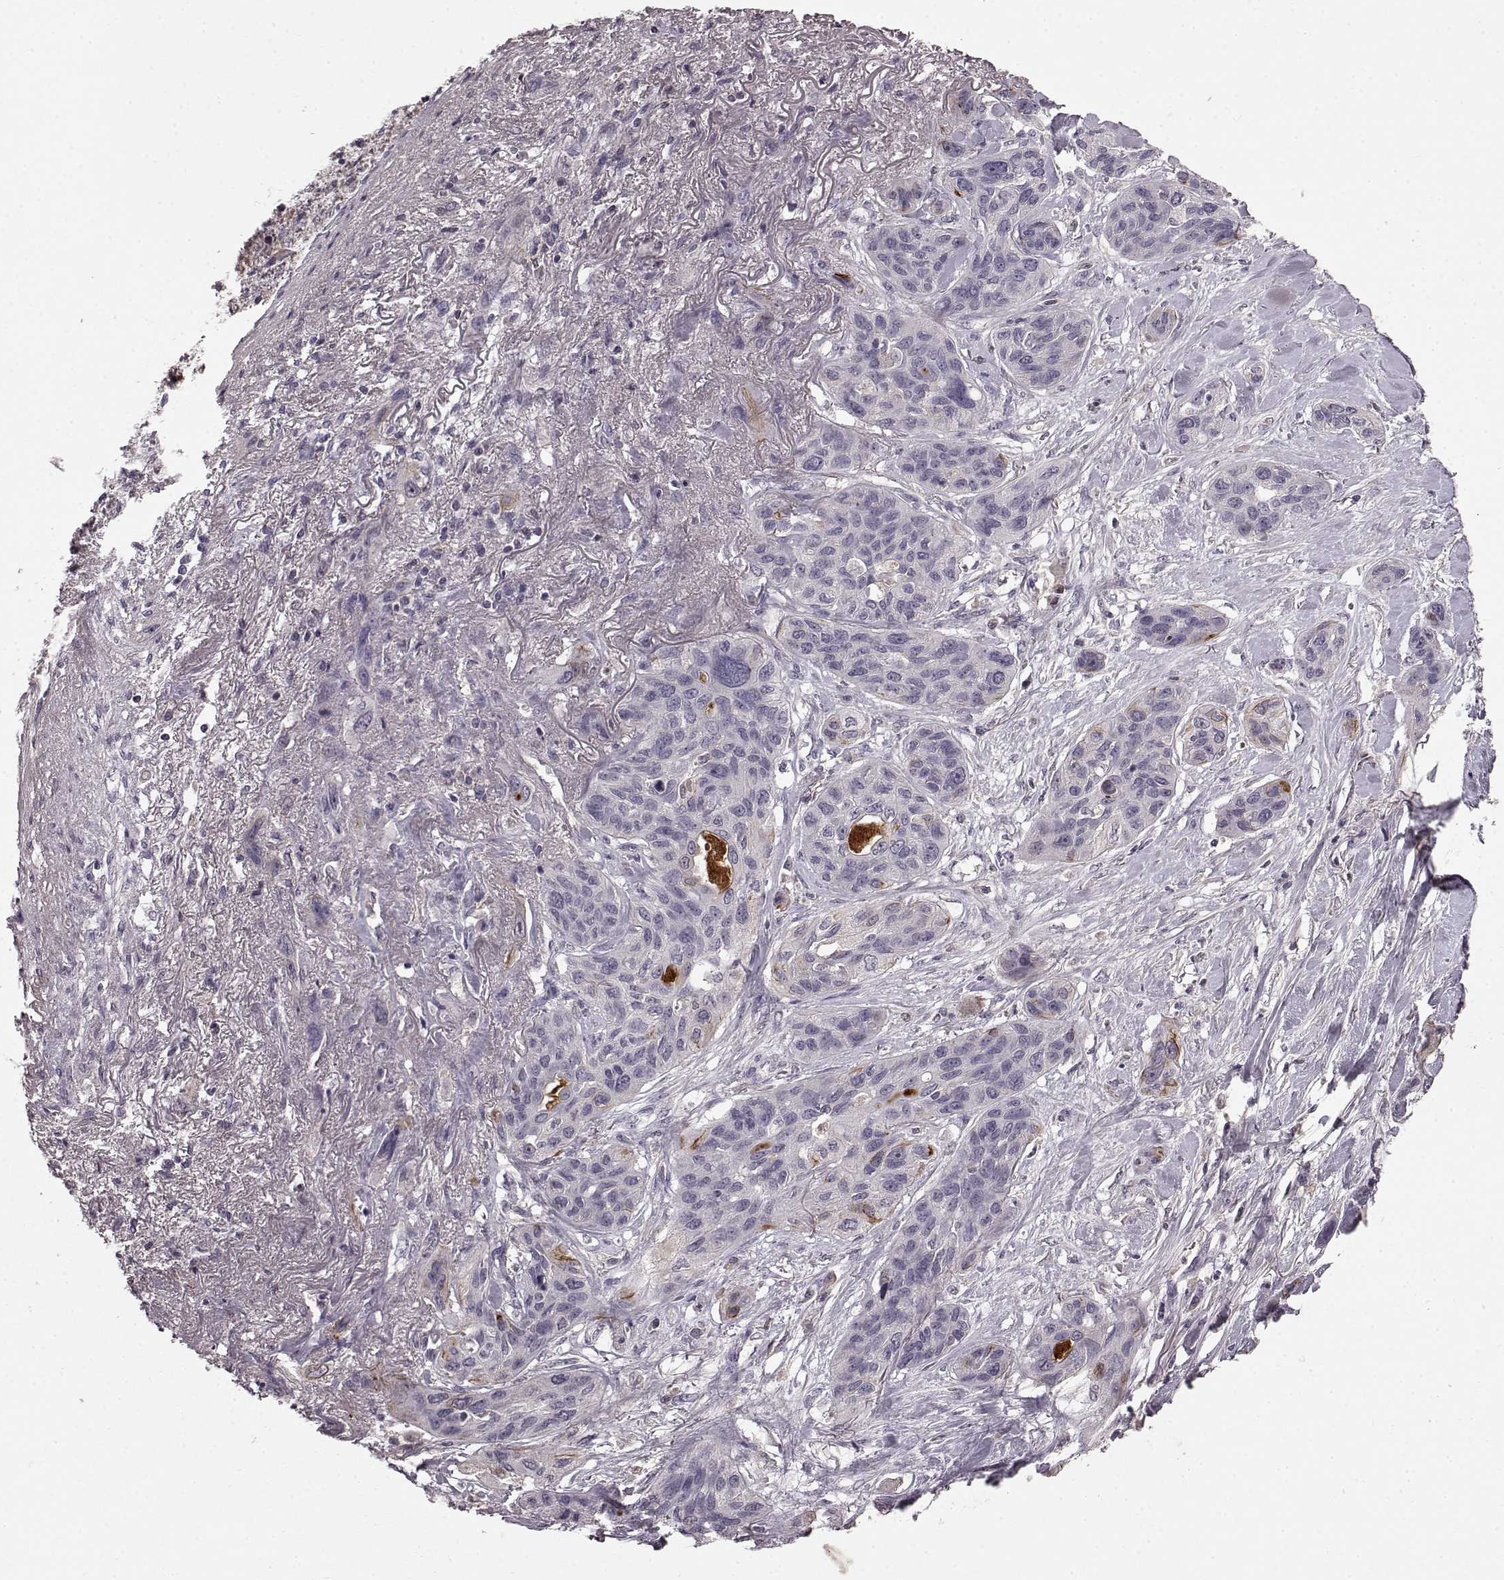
{"staining": {"intensity": "negative", "quantity": "none", "location": "none"}, "tissue": "lung cancer", "cell_type": "Tumor cells", "image_type": "cancer", "snomed": [{"axis": "morphology", "description": "Squamous cell carcinoma, NOS"}, {"axis": "topography", "description": "Lung"}], "caption": "Immunohistochemistry micrograph of neoplastic tissue: lung cancer stained with DAB (3,3'-diaminobenzidine) reveals no significant protein expression in tumor cells.", "gene": "SLC22A18", "patient": {"sex": "female", "age": 70}}